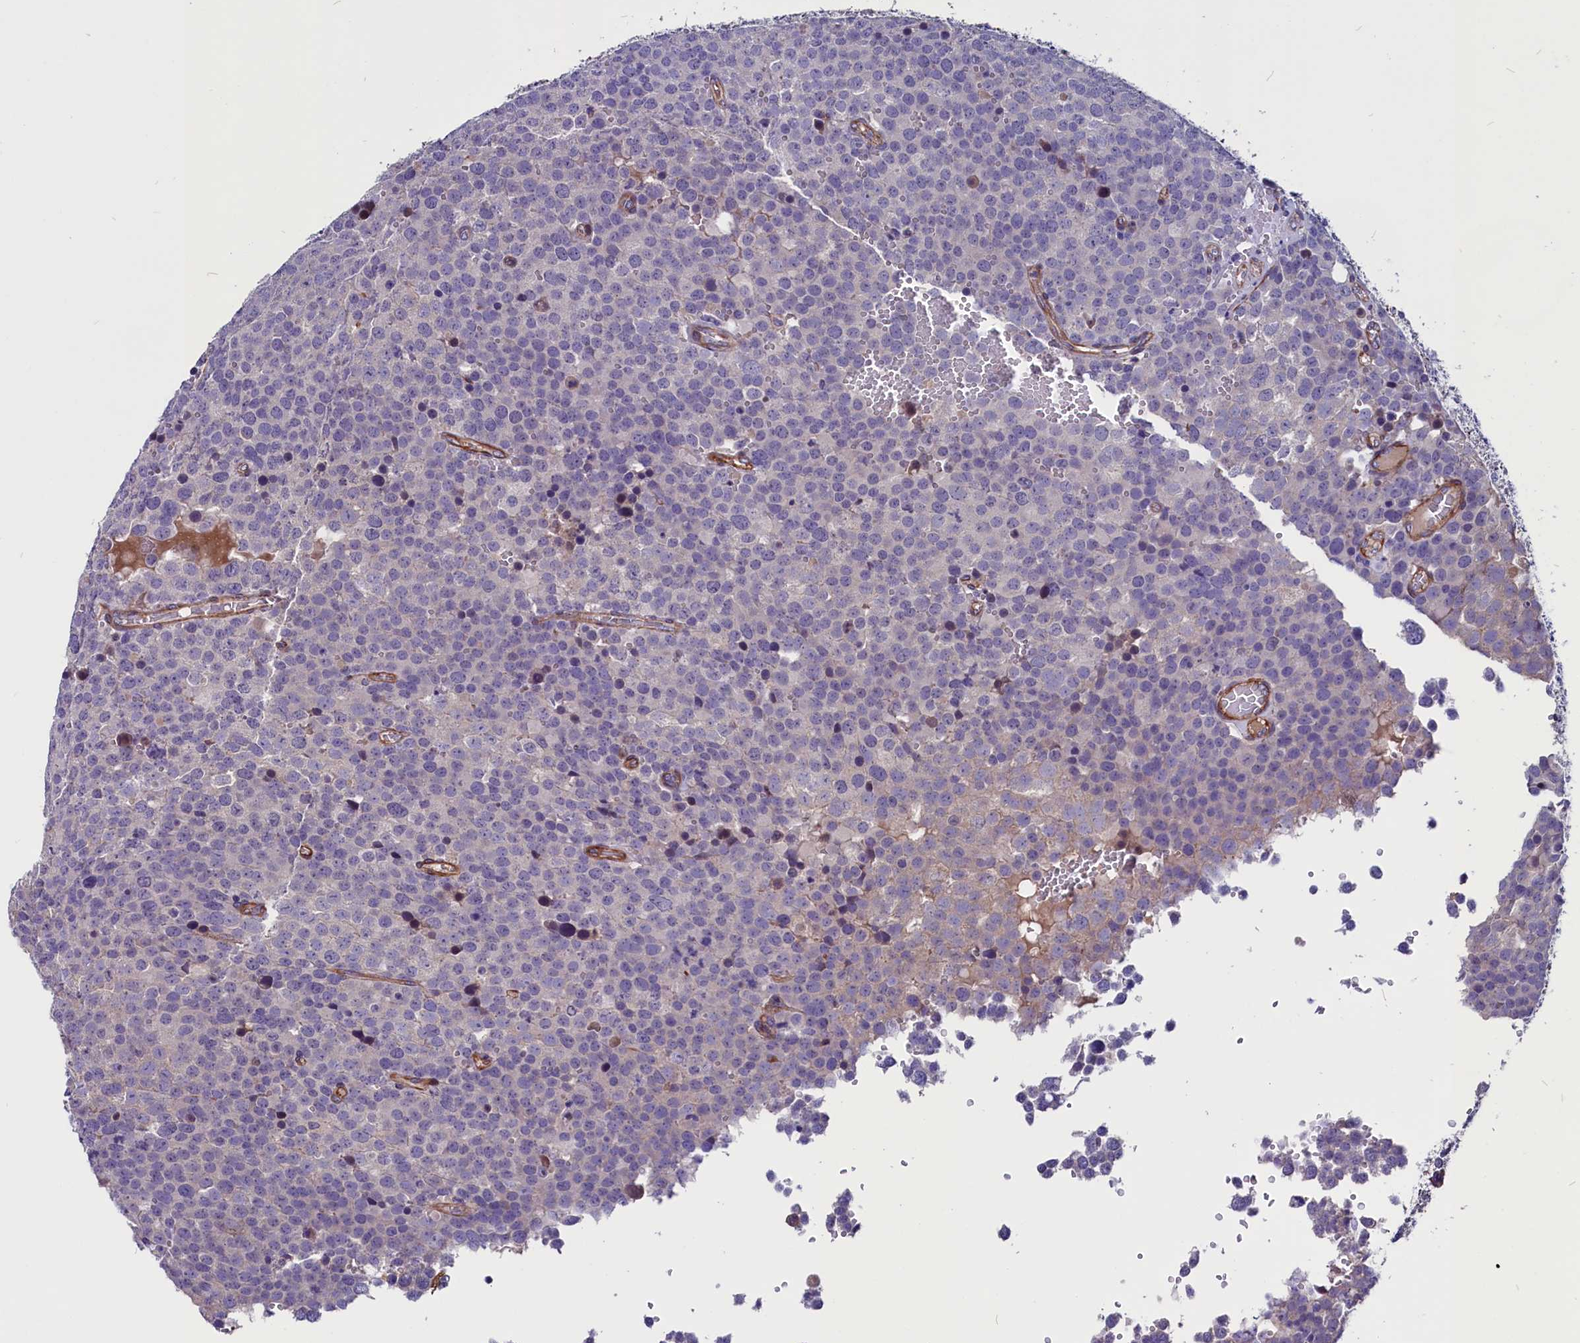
{"staining": {"intensity": "negative", "quantity": "none", "location": "none"}, "tissue": "testis cancer", "cell_type": "Tumor cells", "image_type": "cancer", "snomed": [{"axis": "morphology", "description": "Seminoma, NOS"}, {"axis": "topography", "description": "Testis"}], "caption": "This is an IHC photomicrograph of human testis cancer (seminoma). There is no staining in tumor cells.", "gene": "ZNF749", "patient": {"sex": "male", "age": 71}}